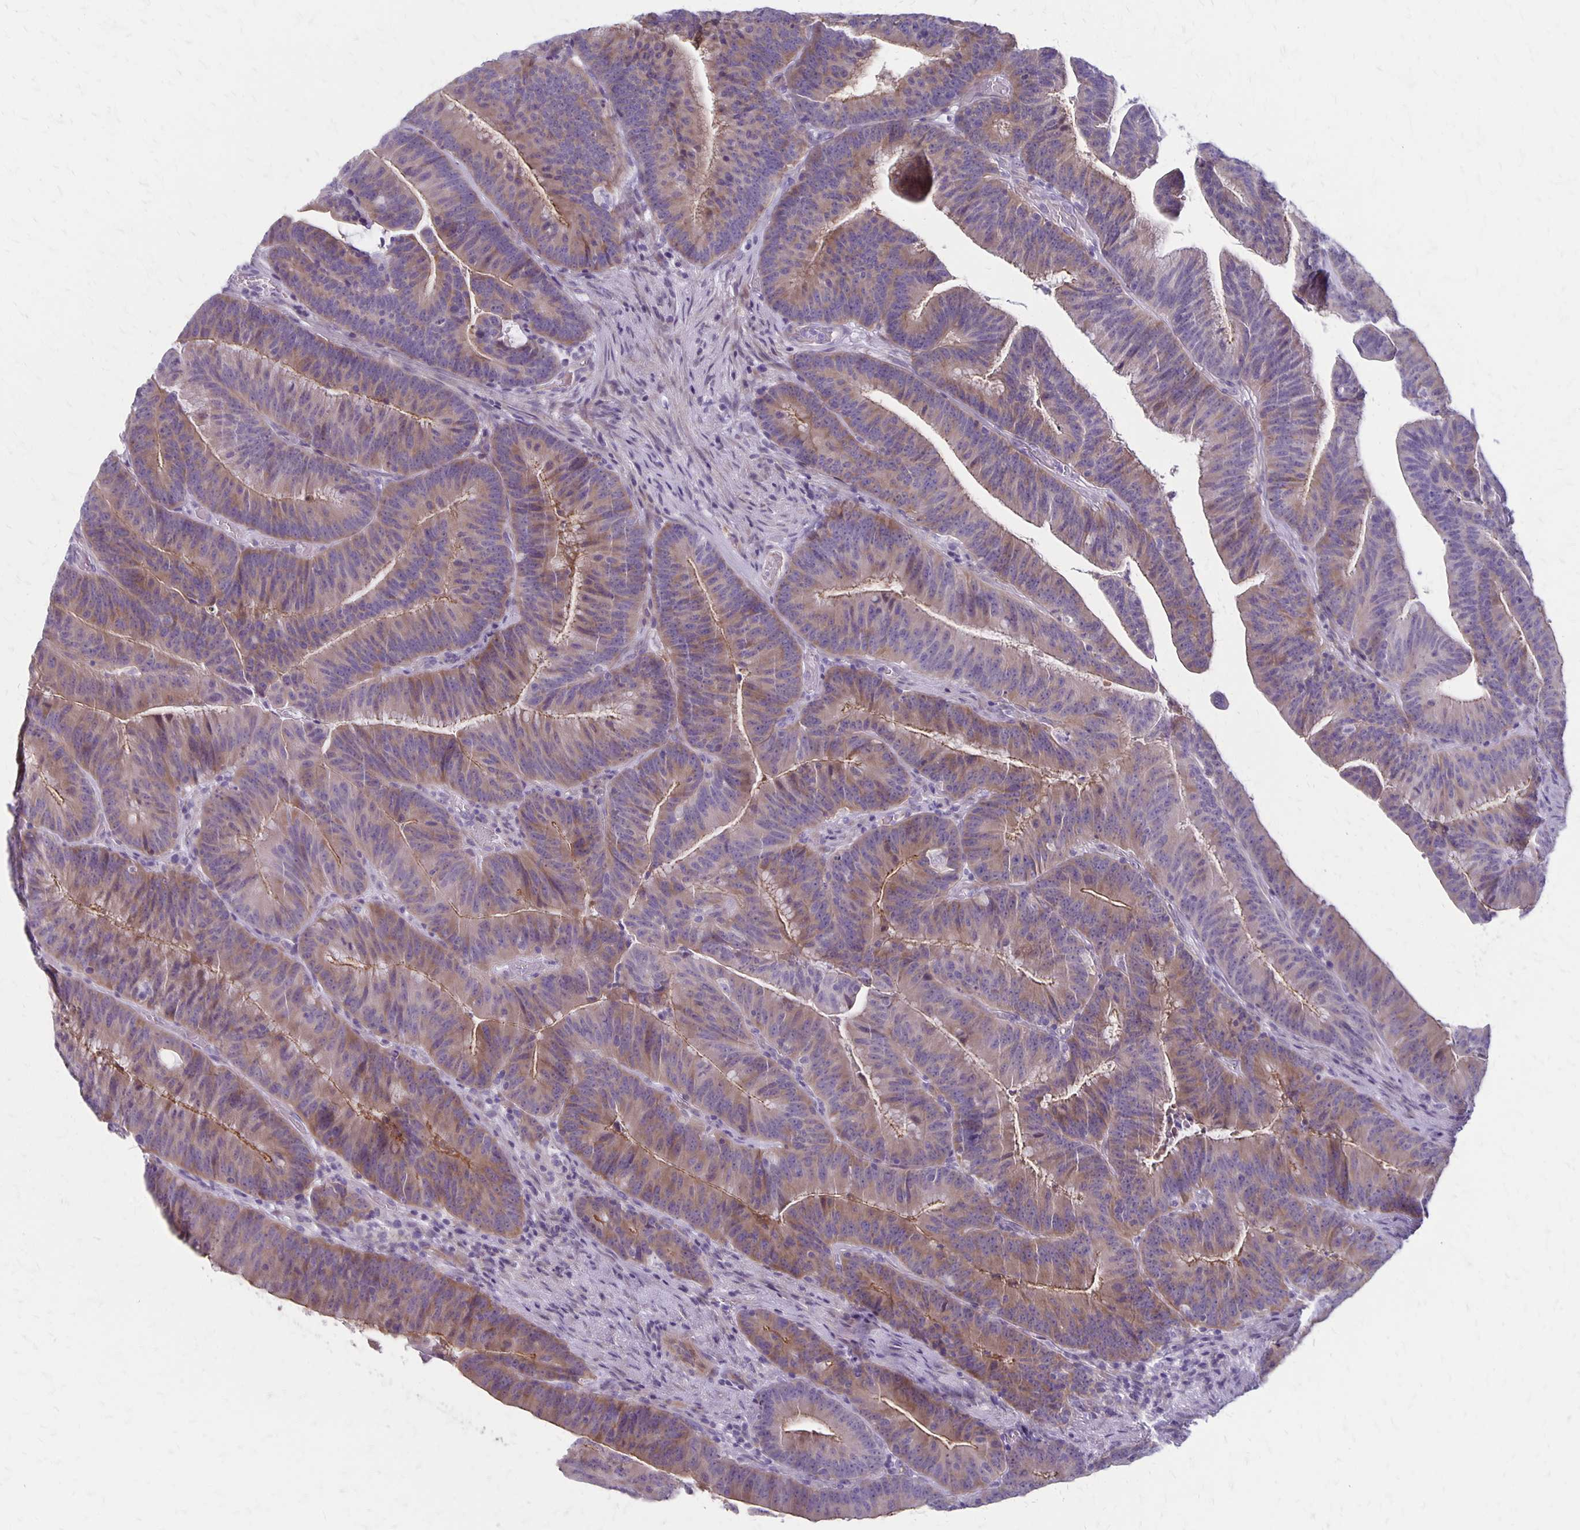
{"staining": {"intensity": "weak", "quantity": "25%-75%", "location": "cytoplasmic/membranous"}, "tissue": "colorectal cancer", "cell_type": "Tumor cells", "image_type": "cancer", "snomed": [{"axis": "morphology", "description": "Adenocarcinoma, NOS"}, {"axis": "topography", "description": "Colon"}], "caption": "The image displays a brown stain indicating the presence of a protein in the cytoplasmic/membranous of tumor cells in colorectal cancer (adenocarcinoma).", "gene": "HOMER1", "patient": {"sex": "female", "age": 78}}